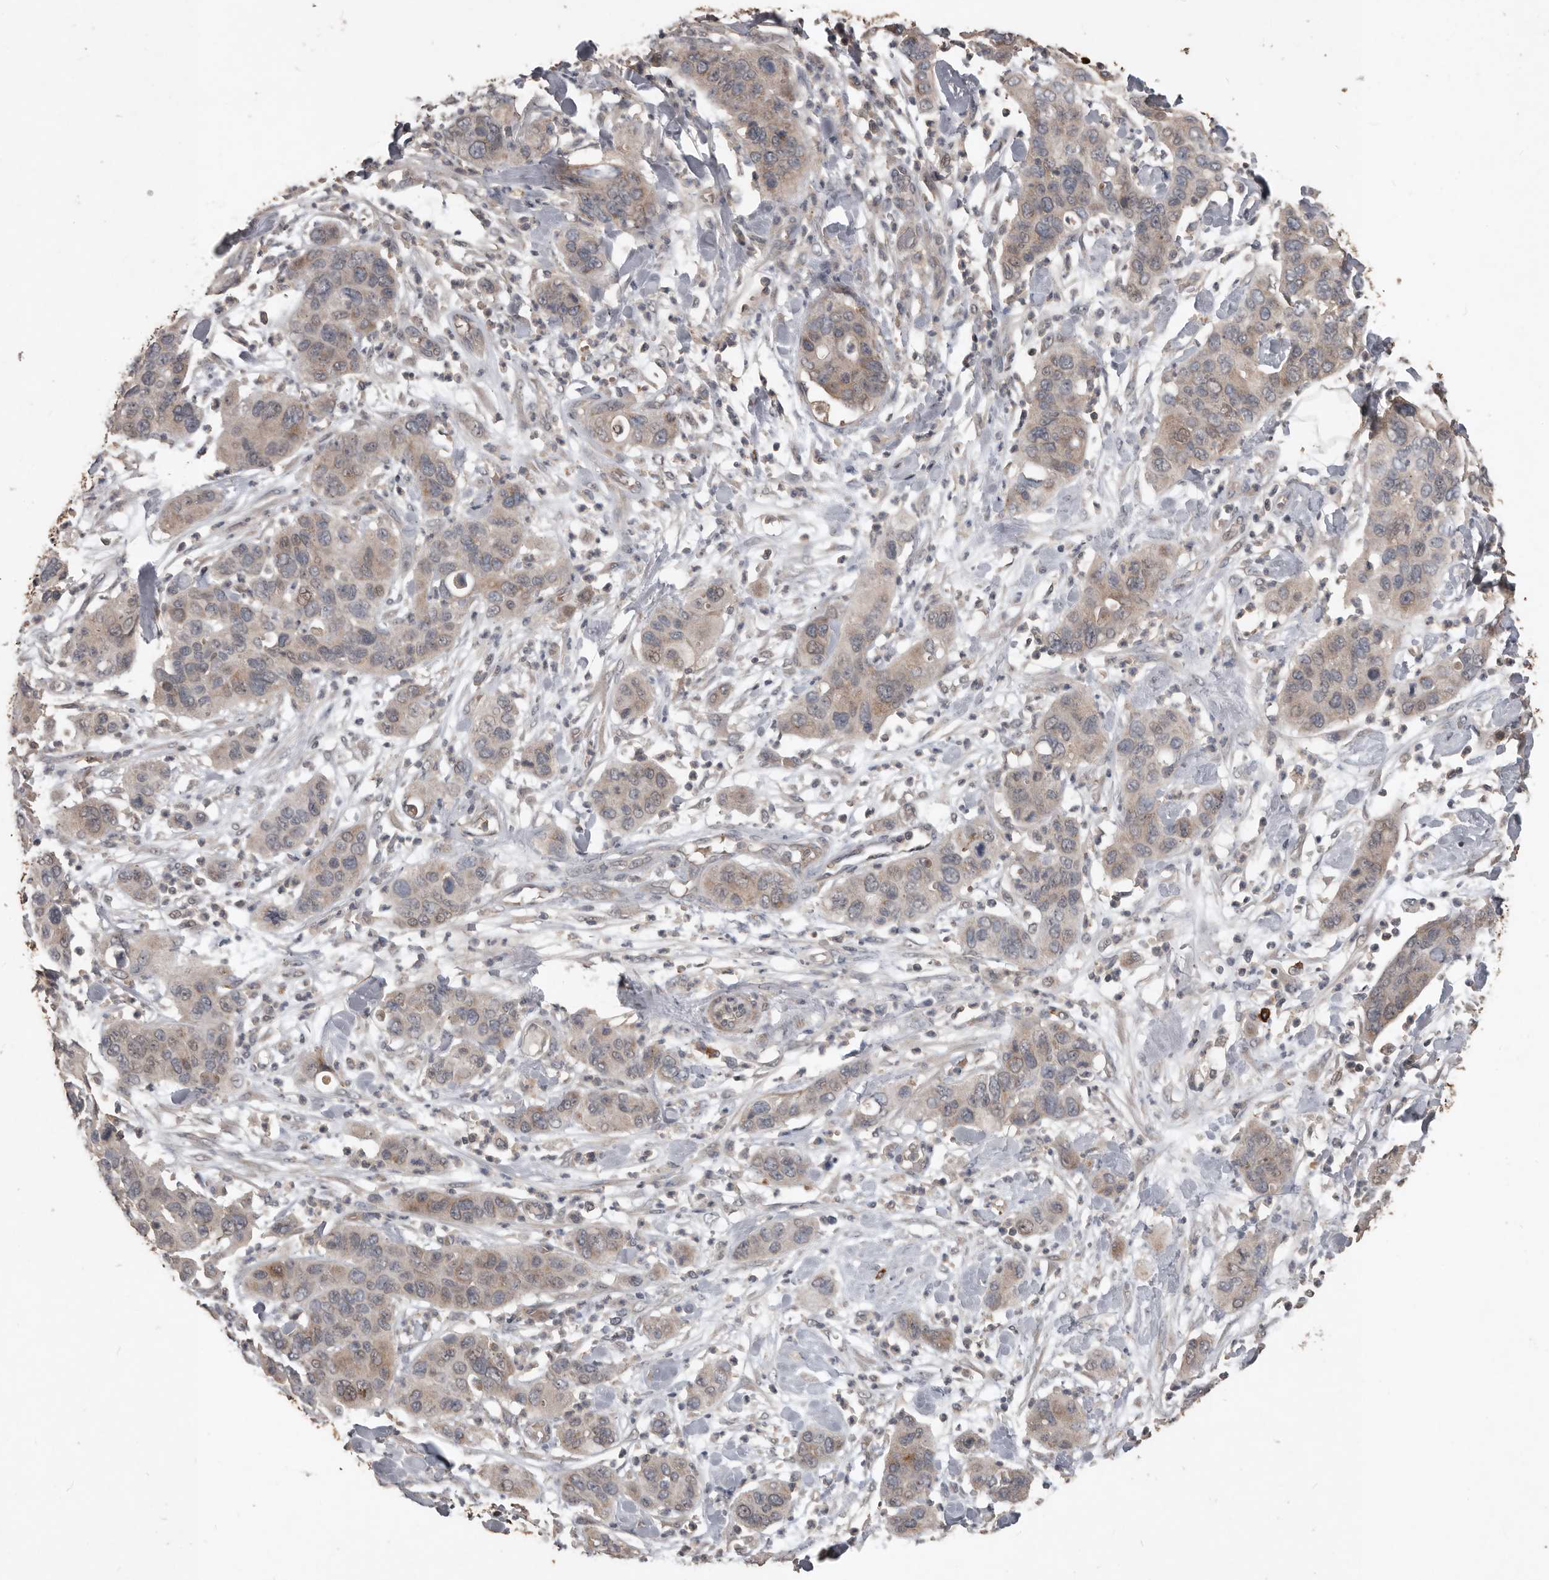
{"staining": {"intensity": "weak", "quantity": "25%-75%", "location": "cytoplasmic/membranous"}, "tissue": "pancreatic cancer", "cell_type": "Tumor cells", "image_type": "cancer", "snomed": [{"axis": "morphology", "description": "Adenocarcinoma, NOS"}, {"axis": "topography", "description": "Pancreas"}], "caption": "Immunohistochemical staining of pancreatic cancer exhibits weak cytoplasmic/membranous protein staining in about 25%-75% of tumor cells. Nuclei are stained in blue.", "gene": "BAMBI", "patient": {"sex": "female", "age": 71}}